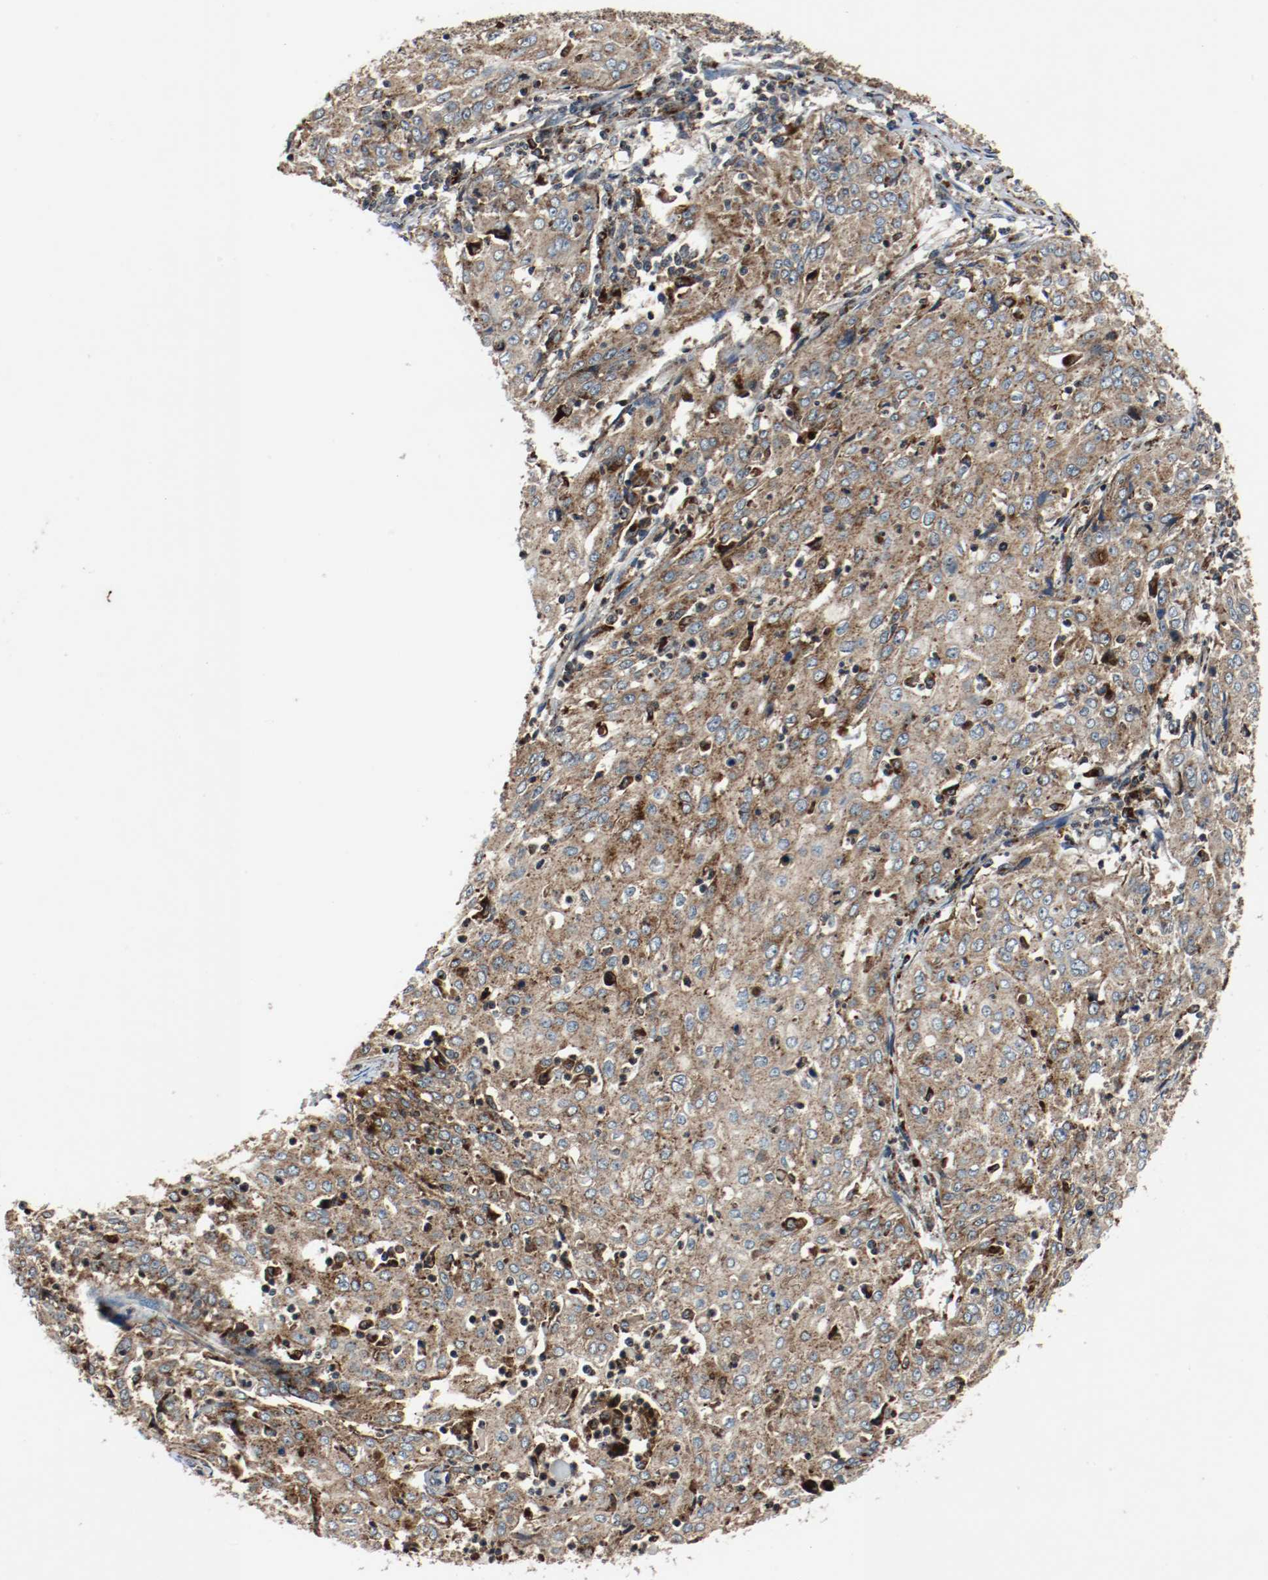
{"staining": {"intensity": "moderate", "quantity": ">75%", "location": "cytoplasmic/membranous"}, "tissue": "cervical cancer", "cell_type": "Tumor cells", "image_type": "cancer", "snomed": [{"axis": "morphology", "description": "Squamous cell carcinoma, NOS"}, {"axis": "topography", "description": "Cervix"}], "caption": "This is a histology image of immunohistochemistry (IHC) staining of squamous cell carcinoma (cervical), which shows moderate staining in the cytoplasmic/membranous of tumor cells.", "gene": "LAMP2", "patient": {"sex": "female", "age": 39}}